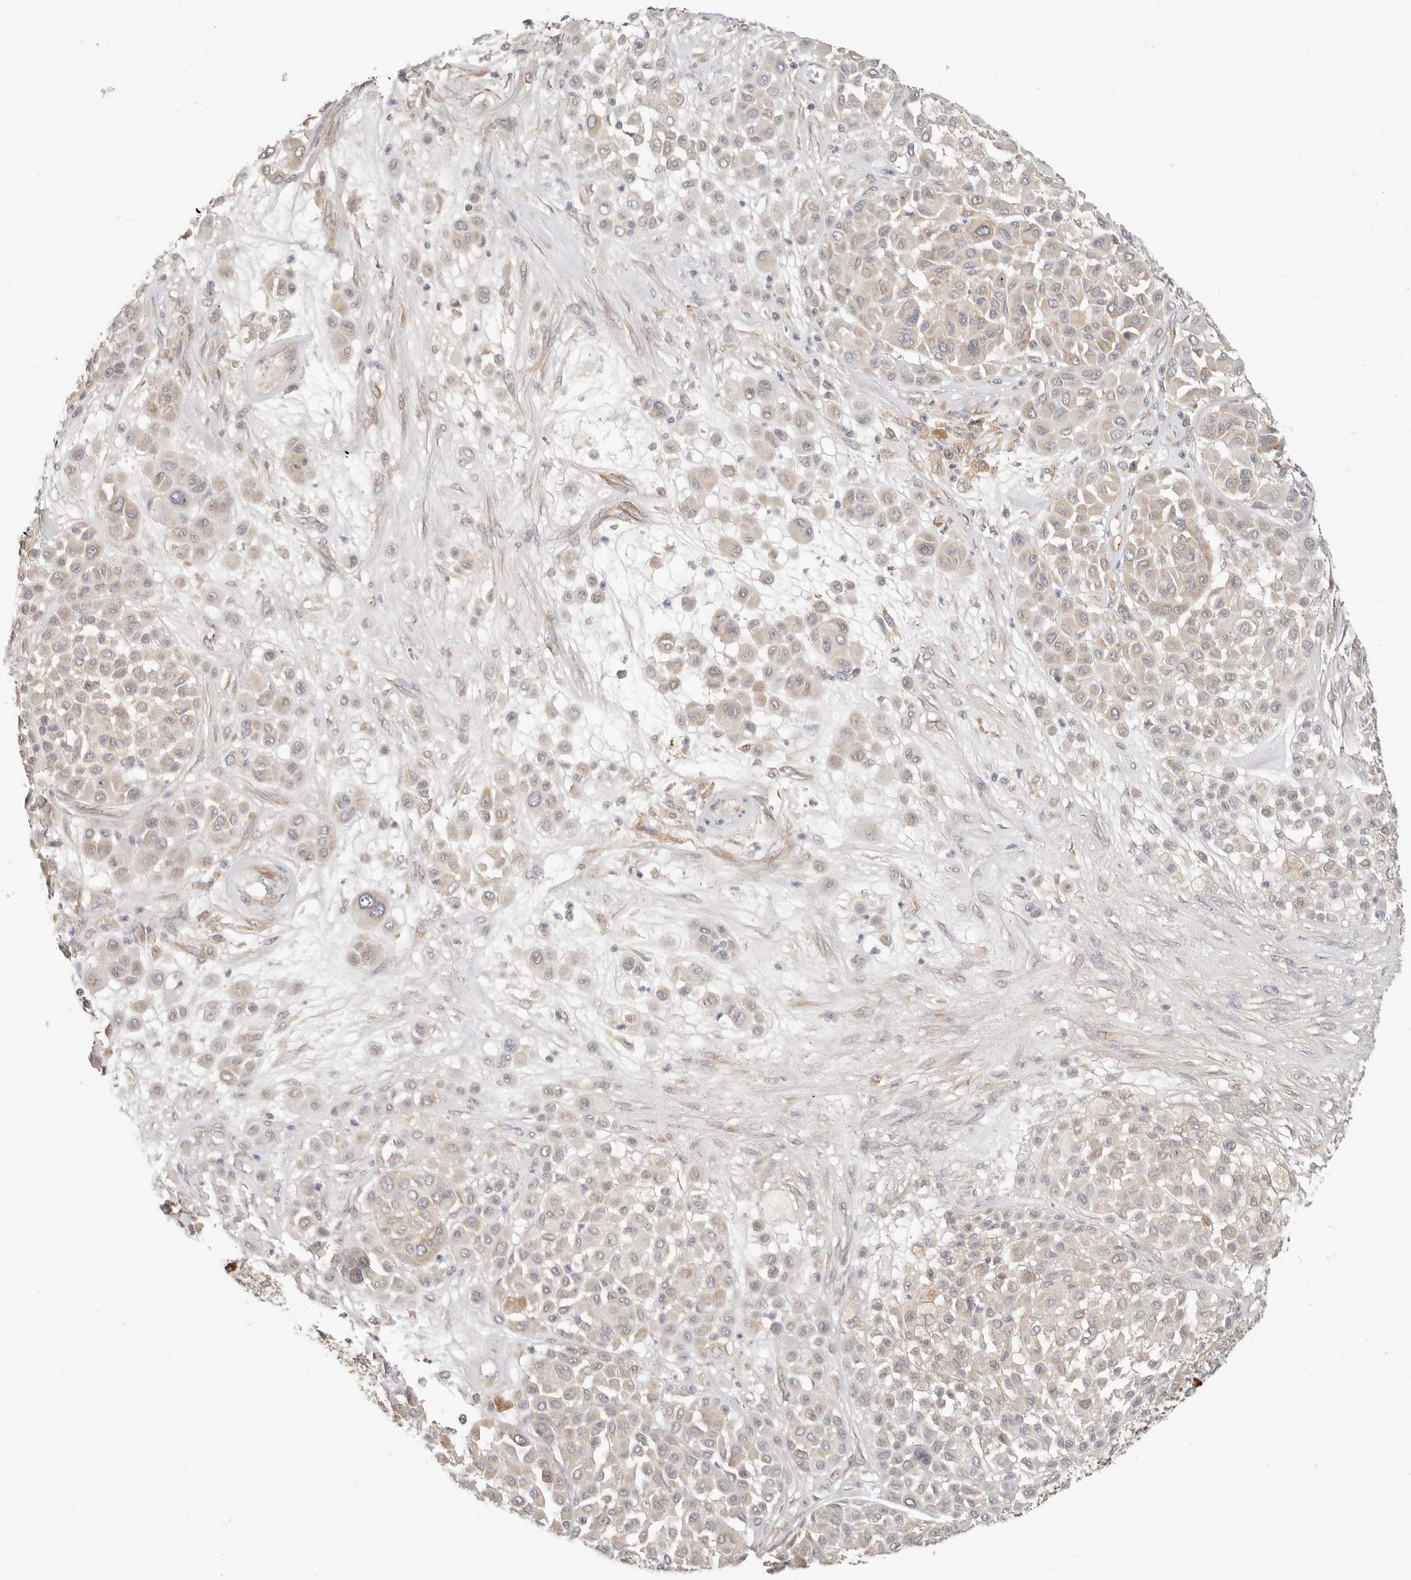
{"staining": {"intensity": "weak", "quantity": "<25%", "location": "cytoplasmic/membranous"}, "tissue": "melanoma", "cell_type": "Tumor cells", "image_type": "cancer", "snomed": [{"axis": "morphology", "description": "Malignant melanoma, Metastatic site"}, {"axis": "topography", "description": "Soft tissue"}], "caption": "Human malignant melanoma (metastatic site) stained for a protein using immunohistochemistry demonstrates no staining in tumor cells.", "gene": "PABPC4", "patient": {"sex": "male", "age": 41}}